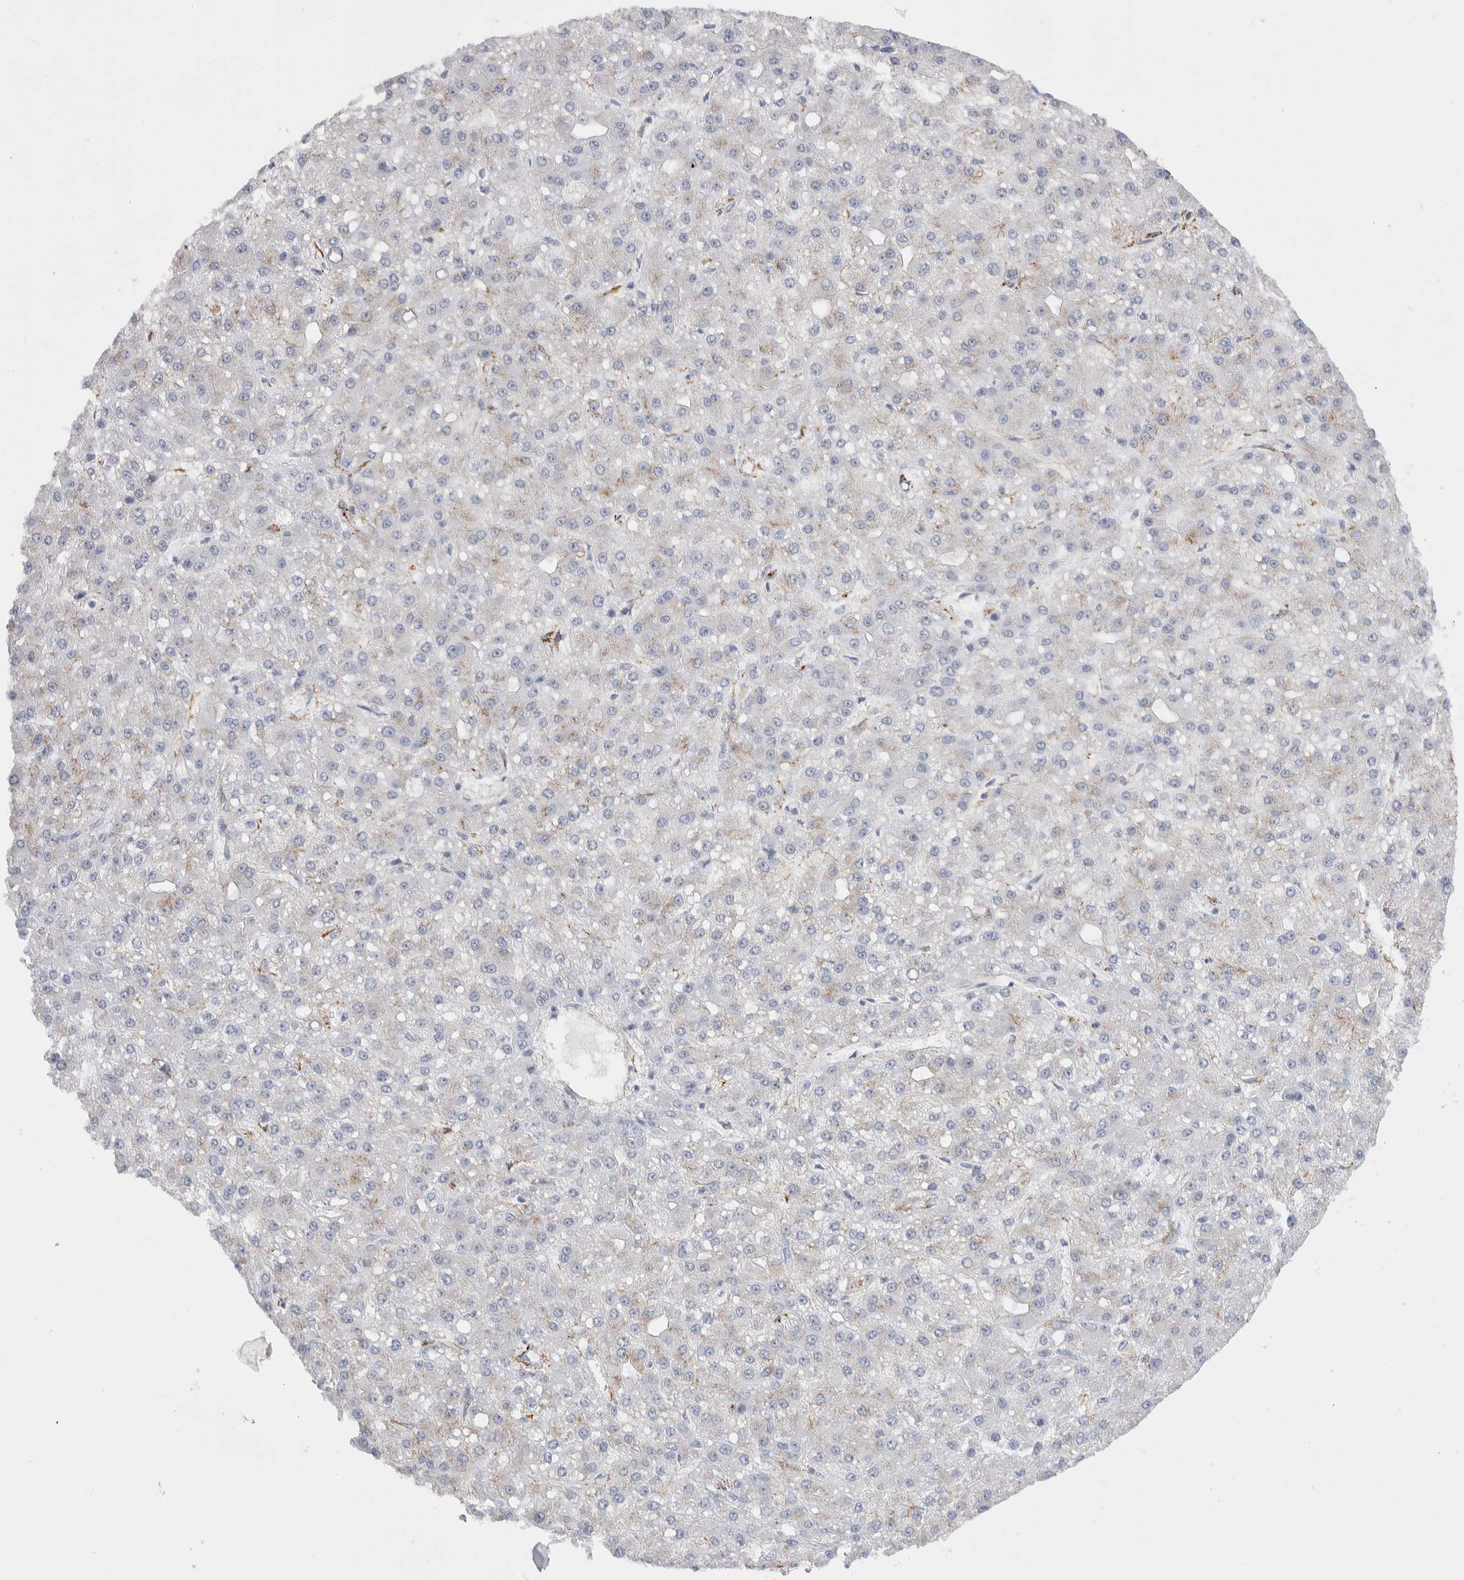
{"staining": {"intensity": "negative", "quantity": "none", "location": "none"}, "tissue": "liver cancer", "cell_type": "Tumor cells", "image_type": "cancer", "snomed": [{"axis": "morphology", "description": "Carcinoma, Hepatocellular, NOS"}, {"axis": "topography", "description": "Liver"}], "caption": "Liver hepatocellular carcinoma was stained to show a protein in brown. There is no significant staining in tumor cells.", "gene": "SEPTIN4", "patient": {"sex": "male", "age": 67}}